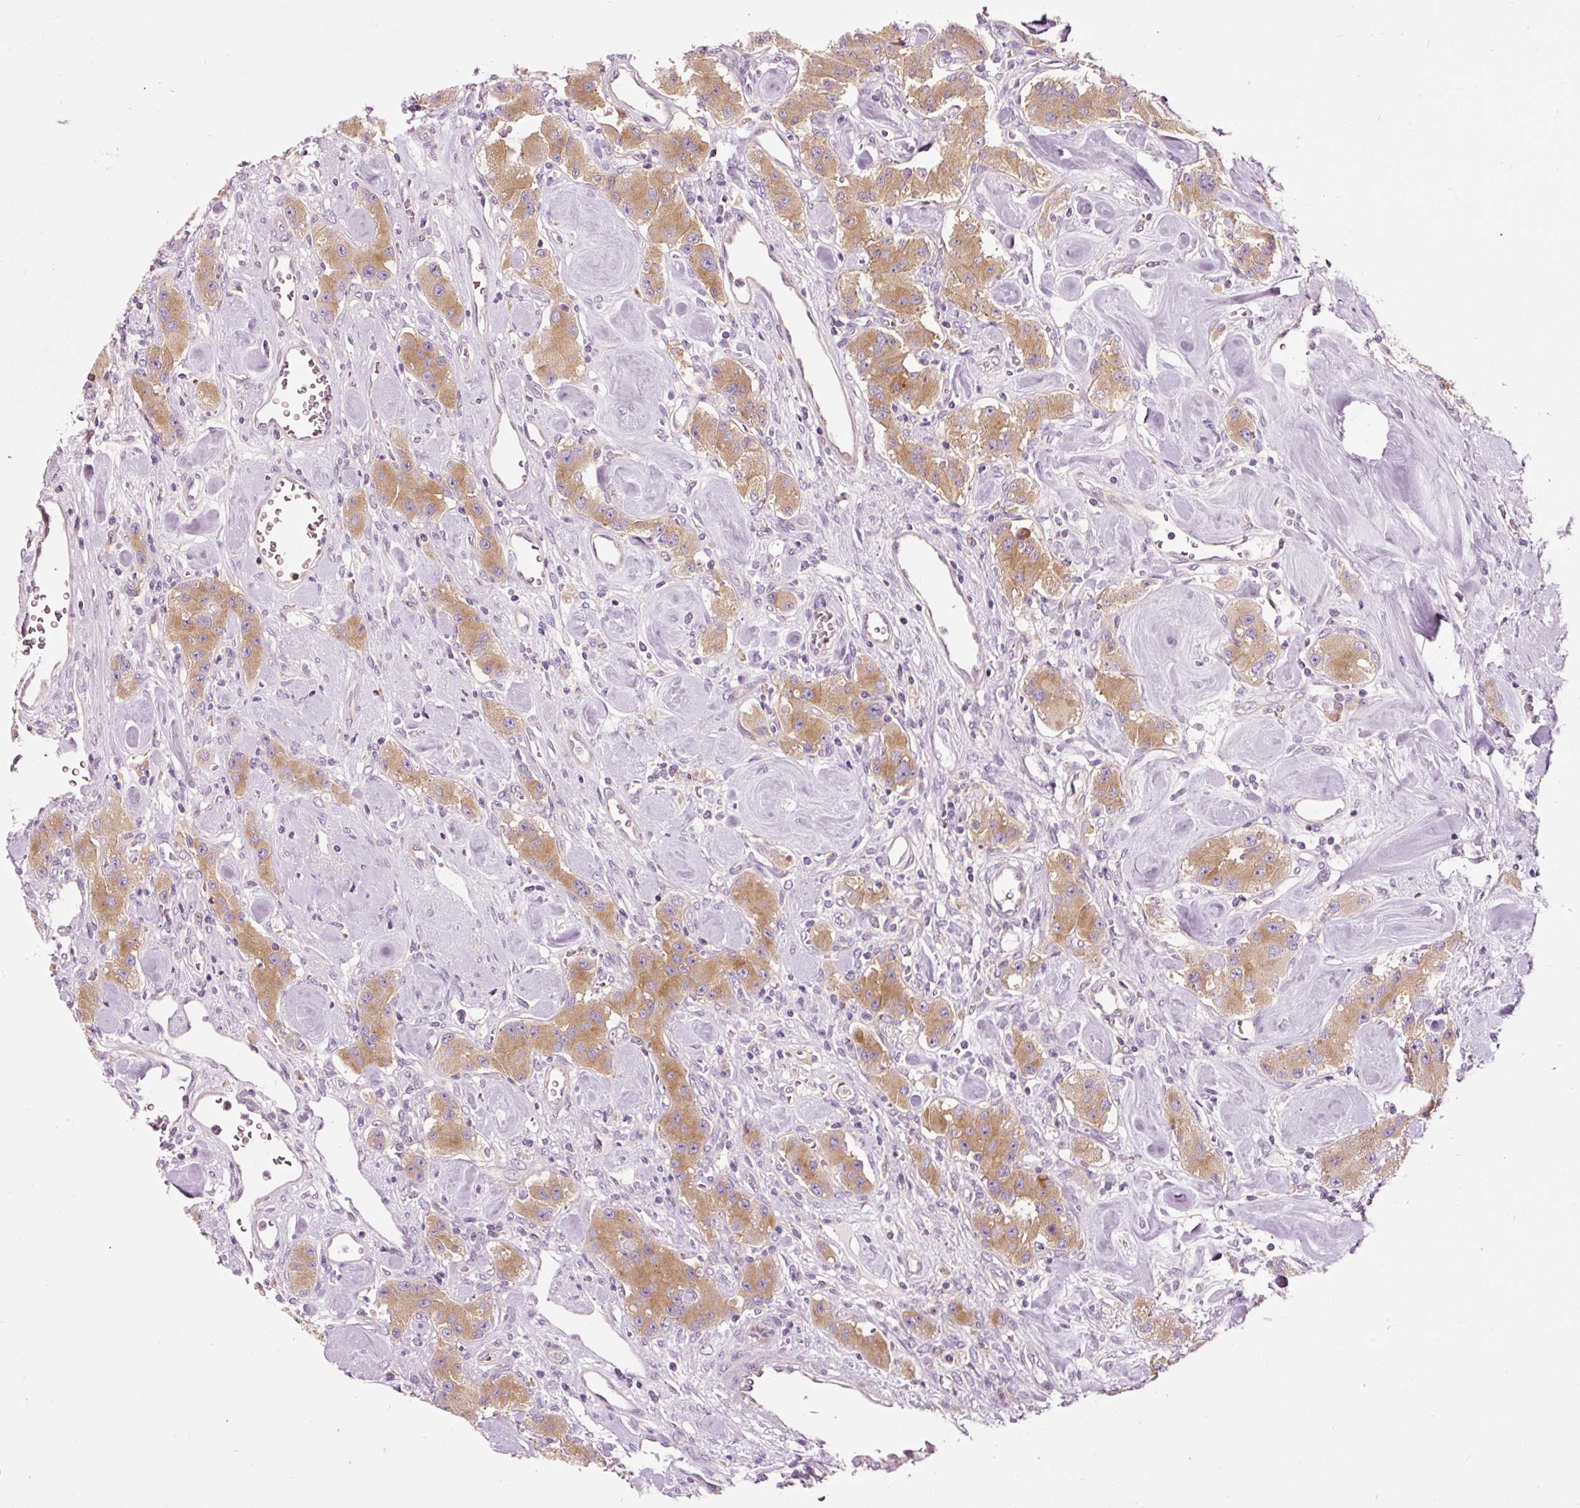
{"staining": {"intensity": "moderate", "quantity": ">75%", "location": "cytoplasmic/membranous"}, "tissue": "carcinoid", "cell_type": "Tumor cells", "image_type": "cancer", "snomed": [{"axis": "morphology", "description": "Carcinoid, malignant, NOS"}, {"axis": "topography", "description": "Pancreas"}], "caption": "High-magnification brightfield microscopy of malignant carcinoid stained with DAB (brown) and counterstained with hematoxylin (blue). tumor cells exhibit moderate cytoplasmic/membranous positivity is appreciated in approximately>75% of cells. (brown staining indicates protein expression, while blue staining denotes nuclei).", "gene": "NAPA", "patient": {"sex": "male", "age": 41}}